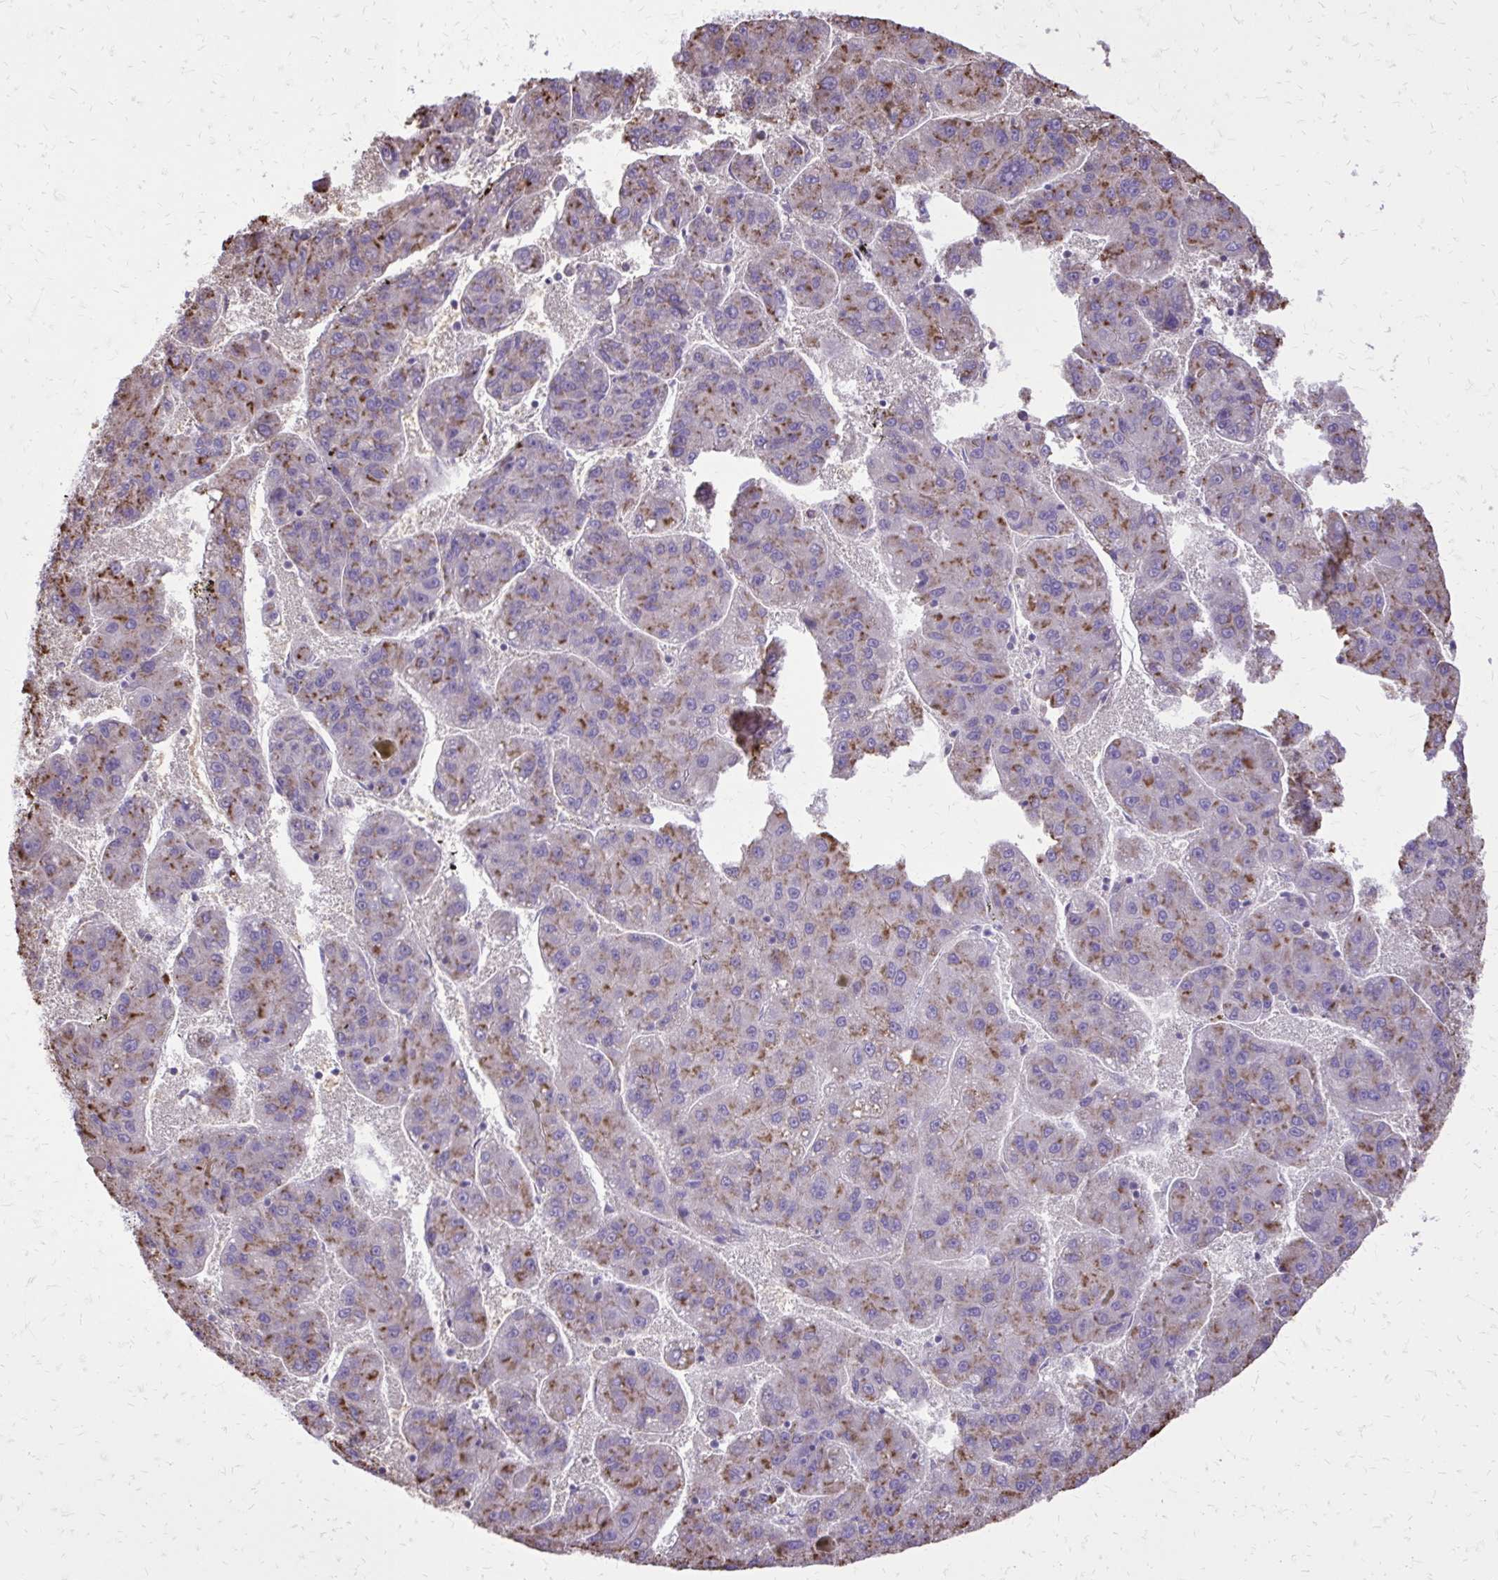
{"staining": {"intensity": "moderate", "quantity": "25%-75%", "location": "cytoplasmic/membranous"}, "tissue": "liver cancer", "cell_type": "Tumor cells", "image_type": "cancer", "snomed": [{"axis": "morphology", "description": "Carcinoma, Hepatocellular, NOS"}, {"axis": "topography", "description": "Liver"}], "caption": "IHC (DAB) staining of liver hepatocellular carcinoma displays moderate cytoplasmic/membranous protein expression in about 25%-75% of tumor cells.", "gene": "CAT", "patient": {"sex": "female", "age": 82}}